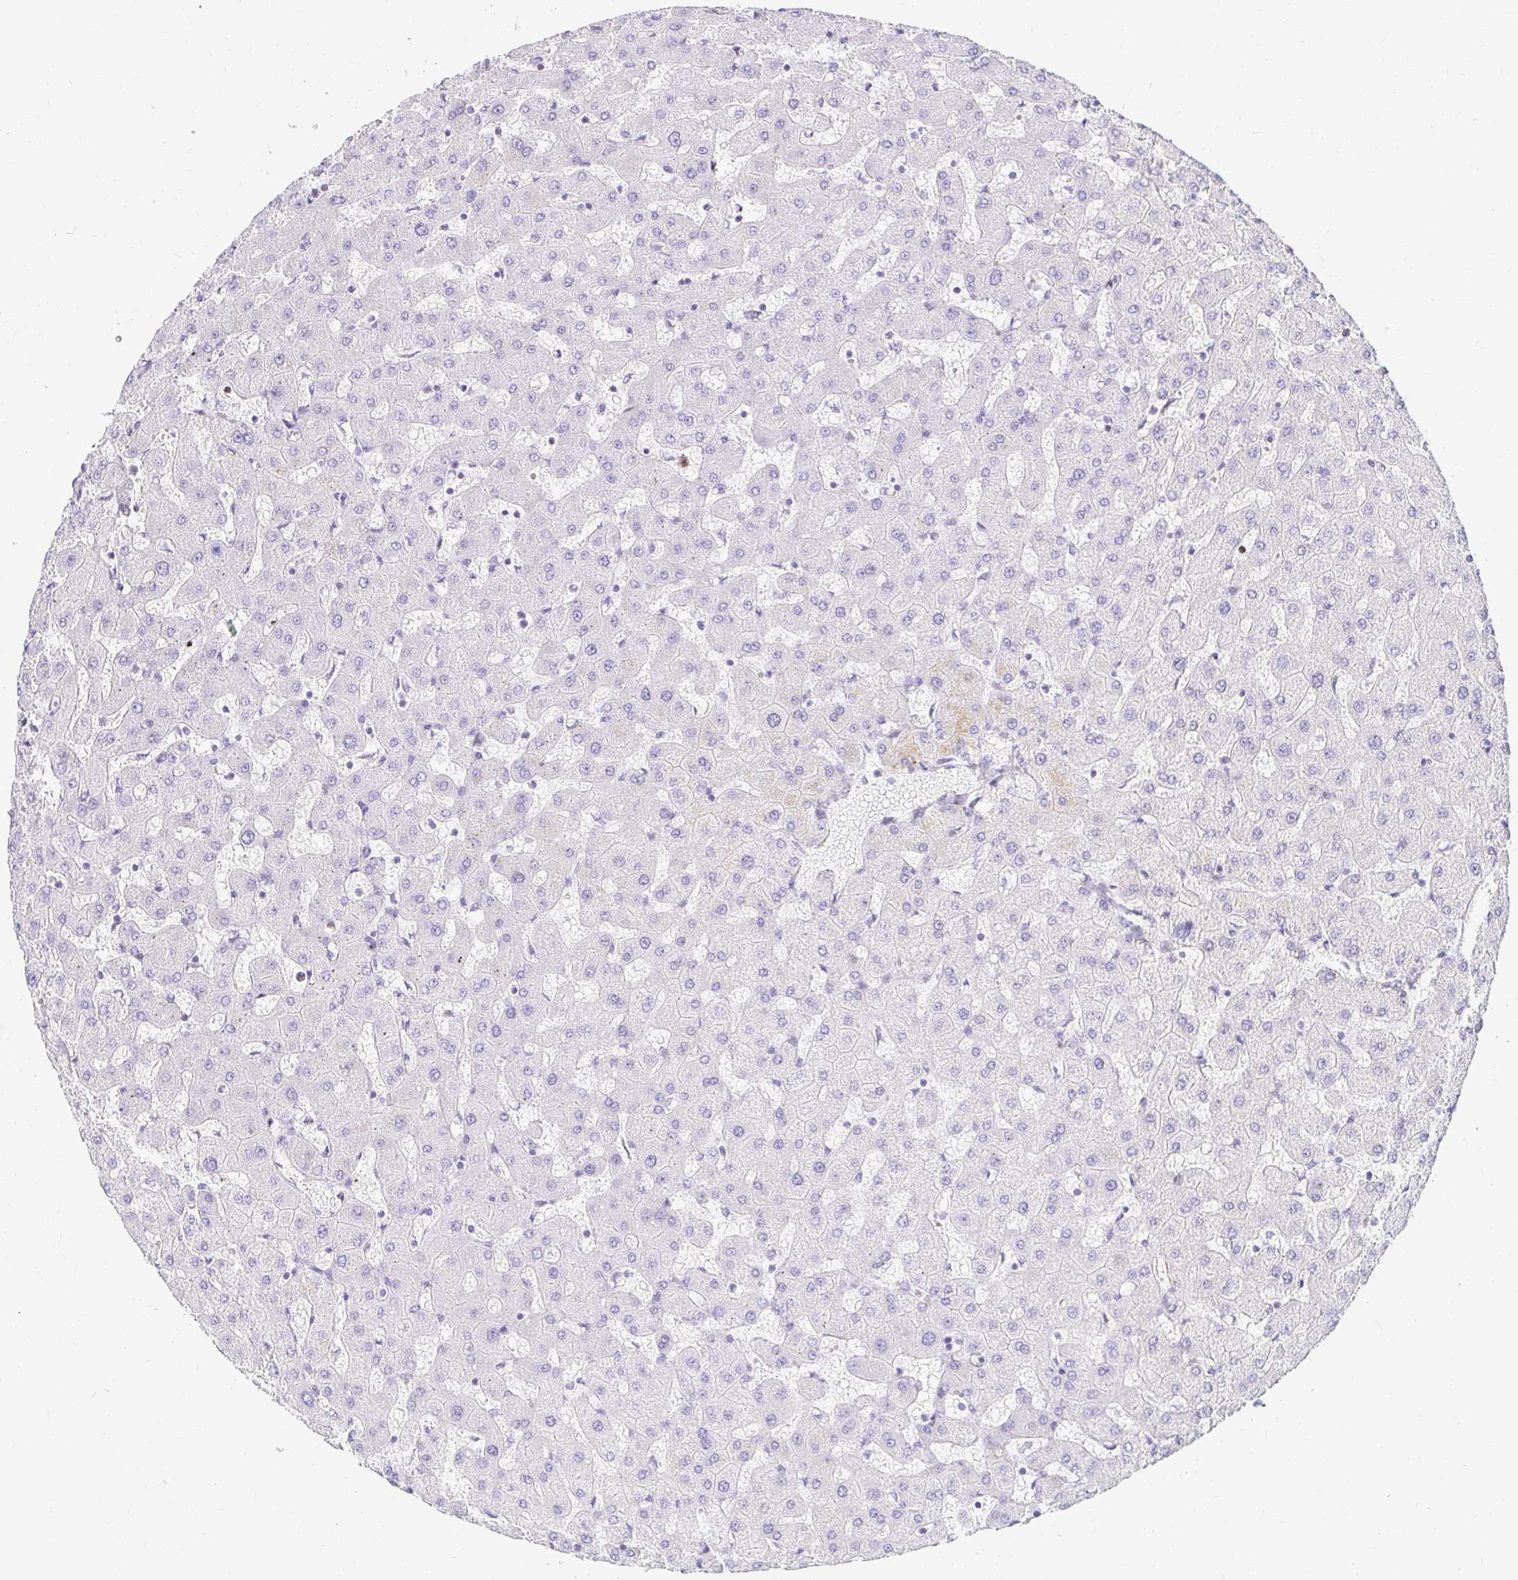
{"staining": {"intensity": "negative", "quantity": "none", "location": "none"}, "tissue": "liver", "cell_type": "Cholangiocytes", "image_type": "normal", "snomed": [{"axis": "morphology", "description": "Normal tissue, NOS"}, {"axis": "topography", "description": "Liver"}], "caption": "Immunohistochemistry micrograph of normal liver: human liver stained with DAB (3,3'-diaminobenzidine) demonstrates no significant protein expression in cholangiocytes.", "gene": "CAPSL", "patient": {"sex": "female", "age": 63}}